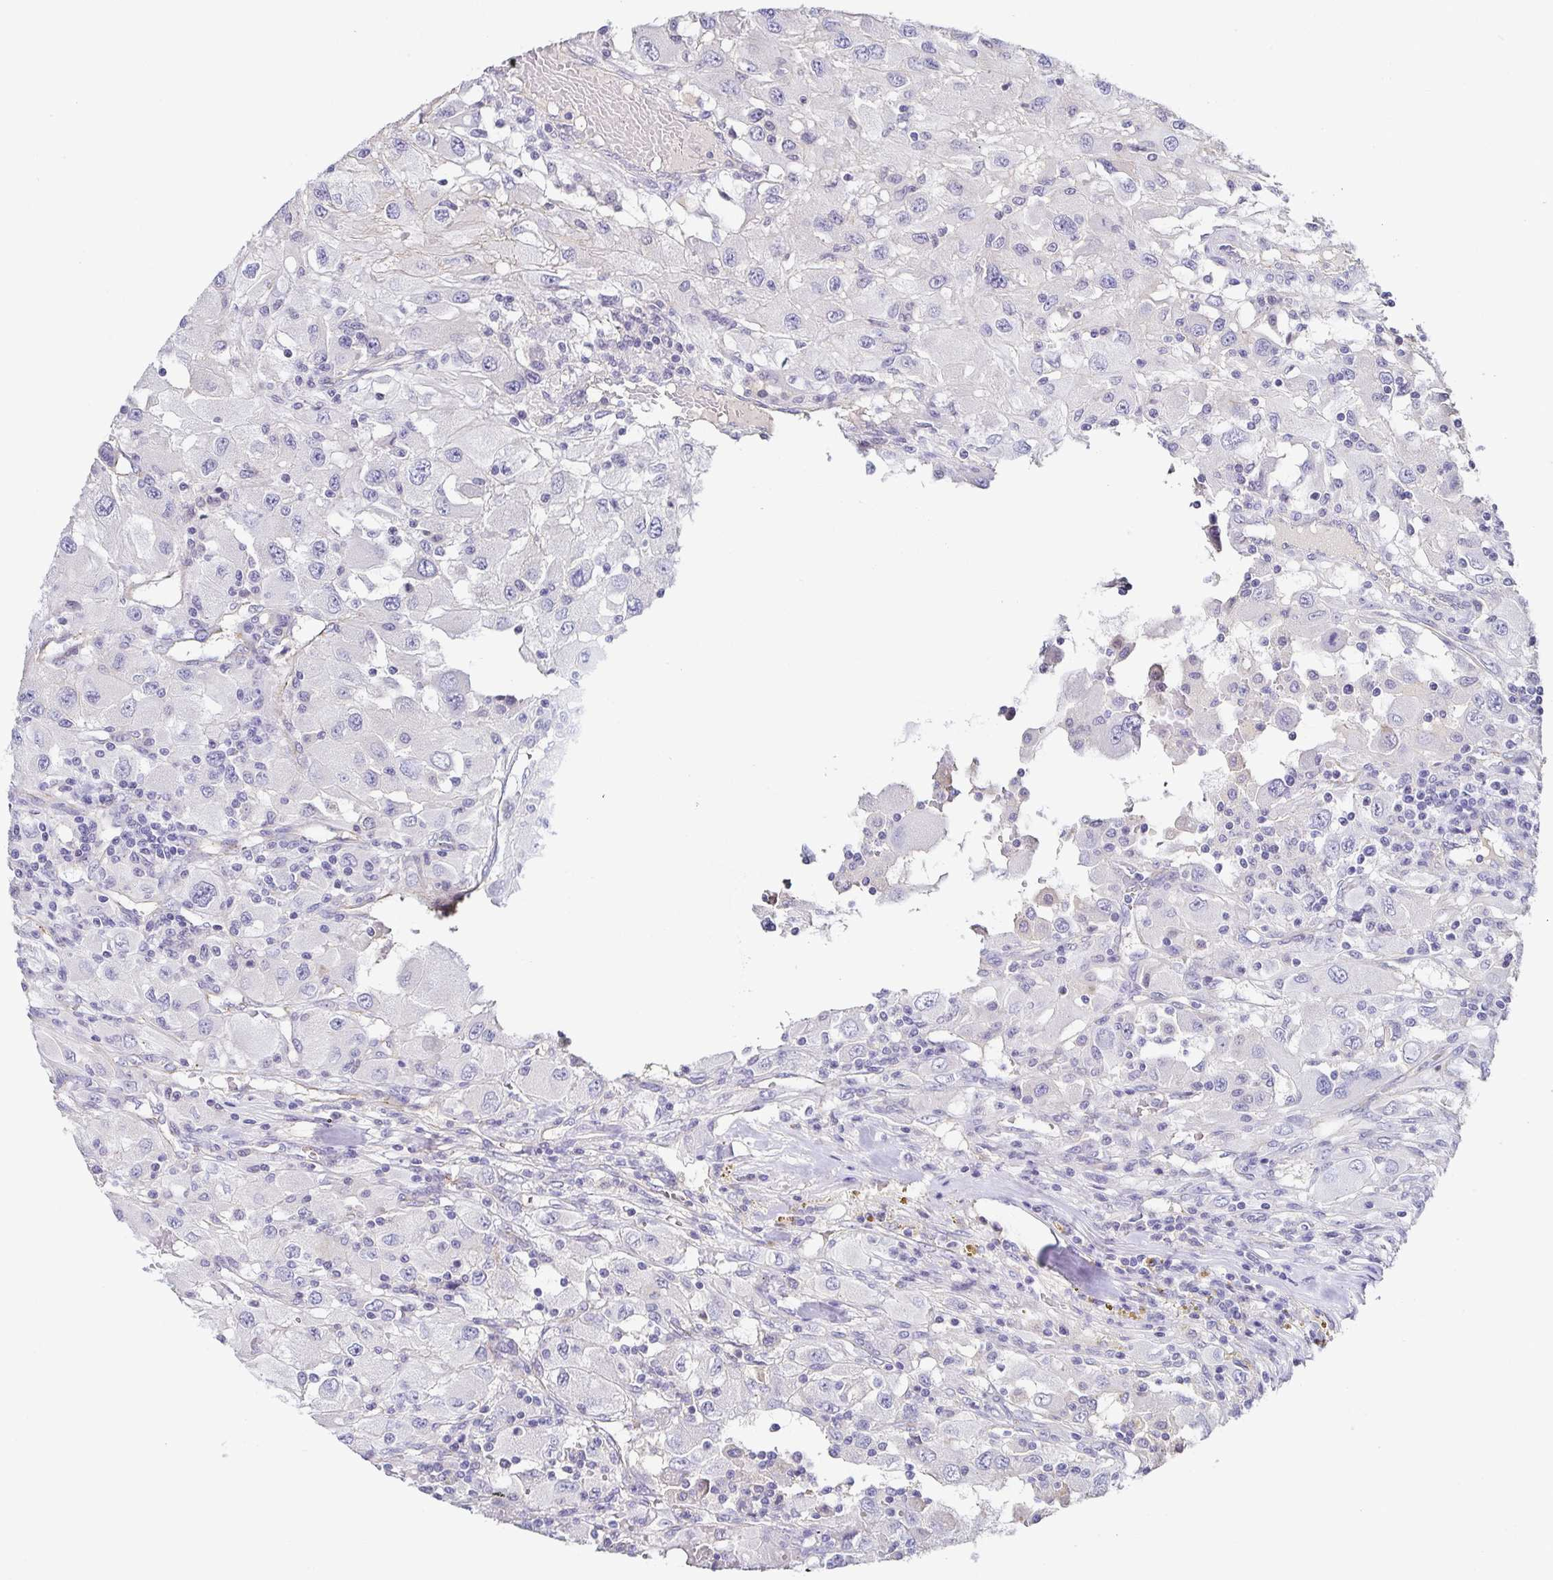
{"staining": {"intensity": "negative", "quantity": "none", "location": "none"}, "tissue": "renal cancer", "cell_type": "Tumor cells", "image_type": "cancer", "snomed": [{"axis": "morphology", "description": "Adenocarcinoma, NOS"}, {"axis": "topography", "description": "Kidney"}], "caption": "Immunohistochemistry (IHC) of human renal cancer exhibits no staining in tumor cells.", "gene": "PIWIL3", "patient": {"sex": "female", "age": 67}}